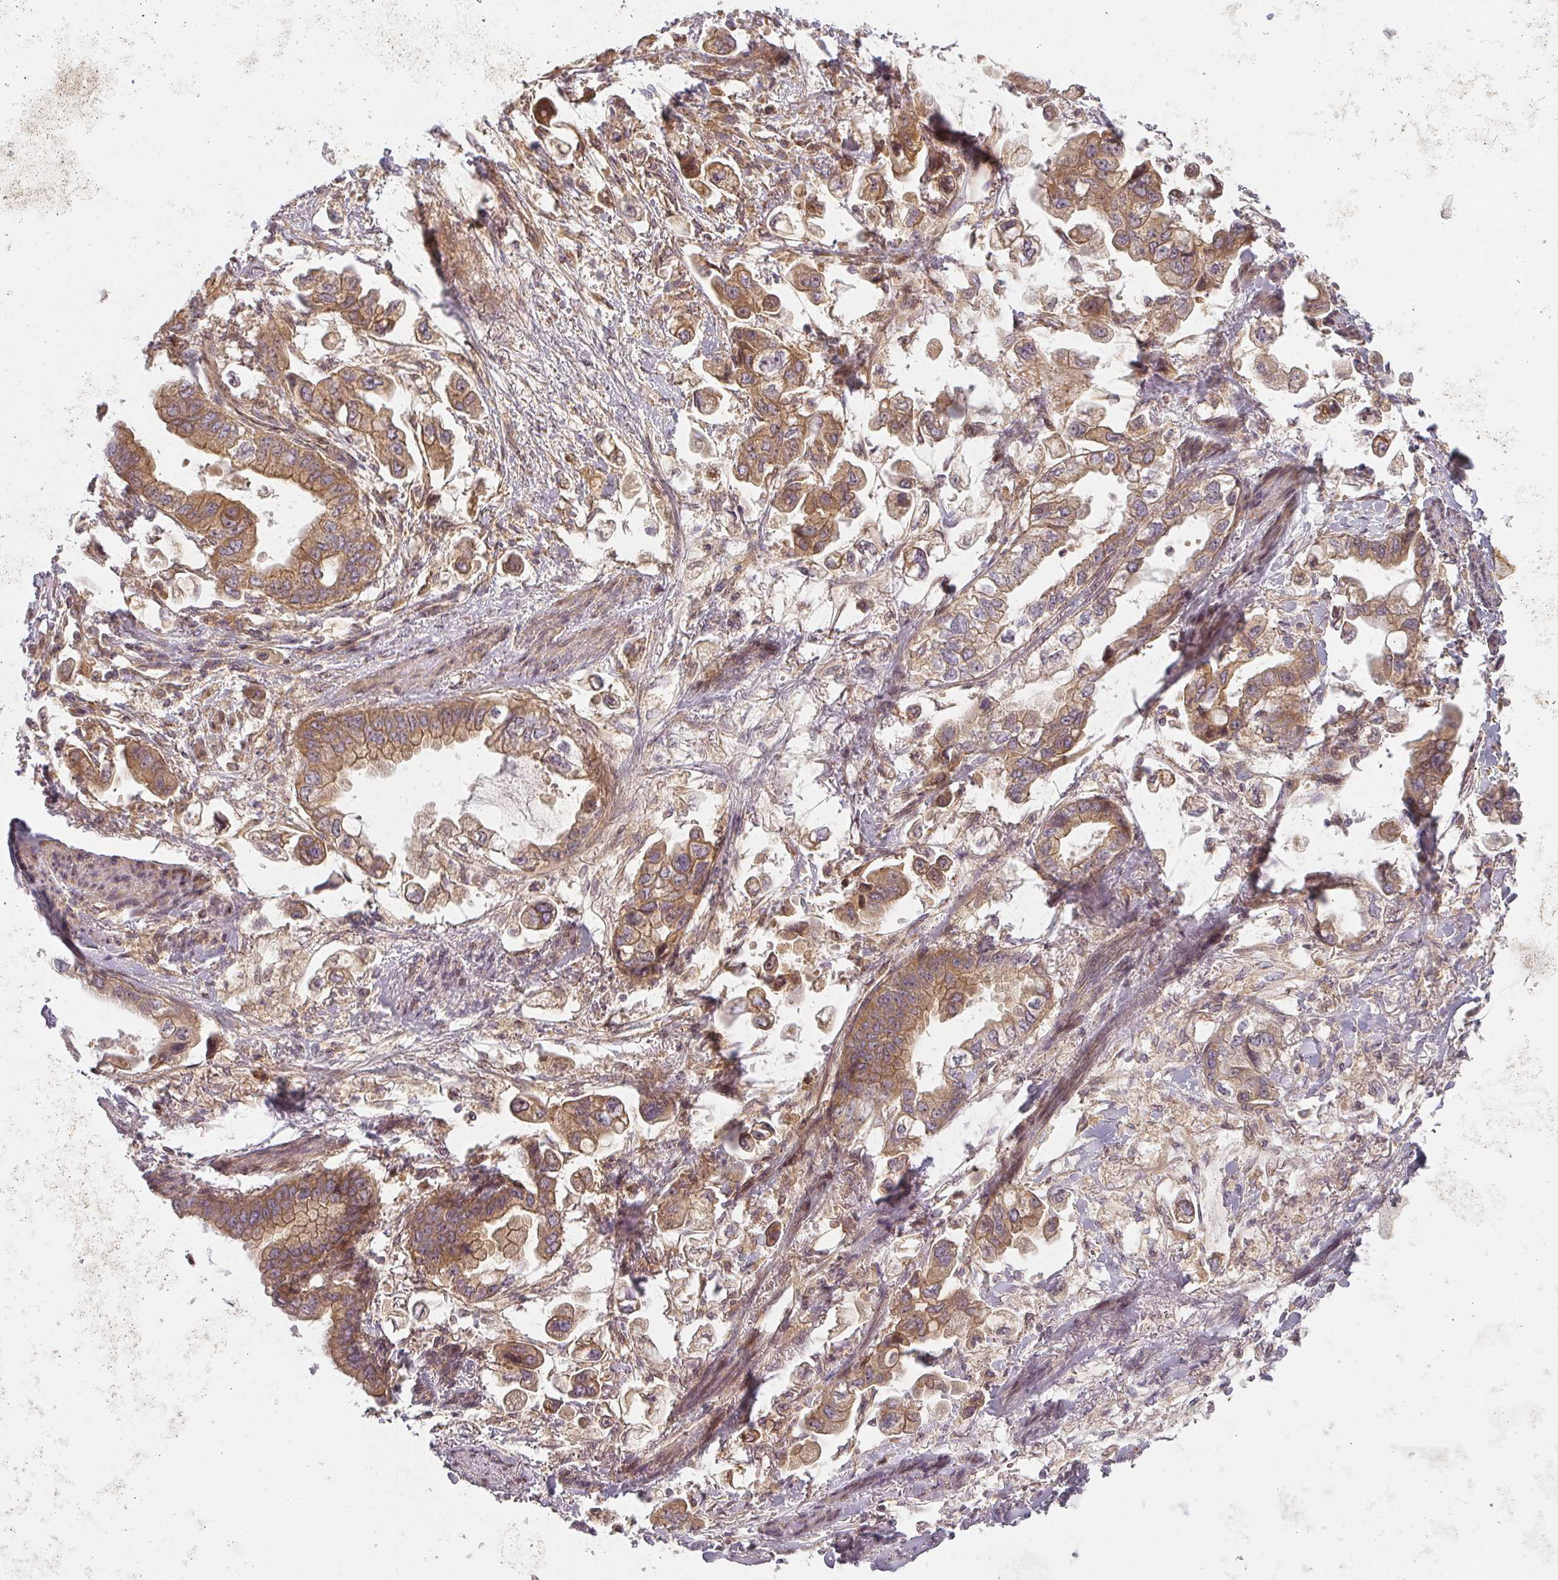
{"staining": {"intensity": "moderate", "quantity": ">75%", "location": "cytoplasmic/membranous"}, "tissue": "stomach cancer", "cell_type": "Tumor cells", "image_type": "cancer", "snomed": [{"axis": "morphology", "description": "Adenocarcinoma, NOS"}, {"axis": "topography", "description": "Stomach"}], "caption": "Immunohistochemical staining of human stomach adenocarcinoma shows medium levels of moderate cytoplasmic/membranous positivity in about >75% of tumor cells.", "gene": "CNOT1", "patient": {"sex": "male", "age": 62}}